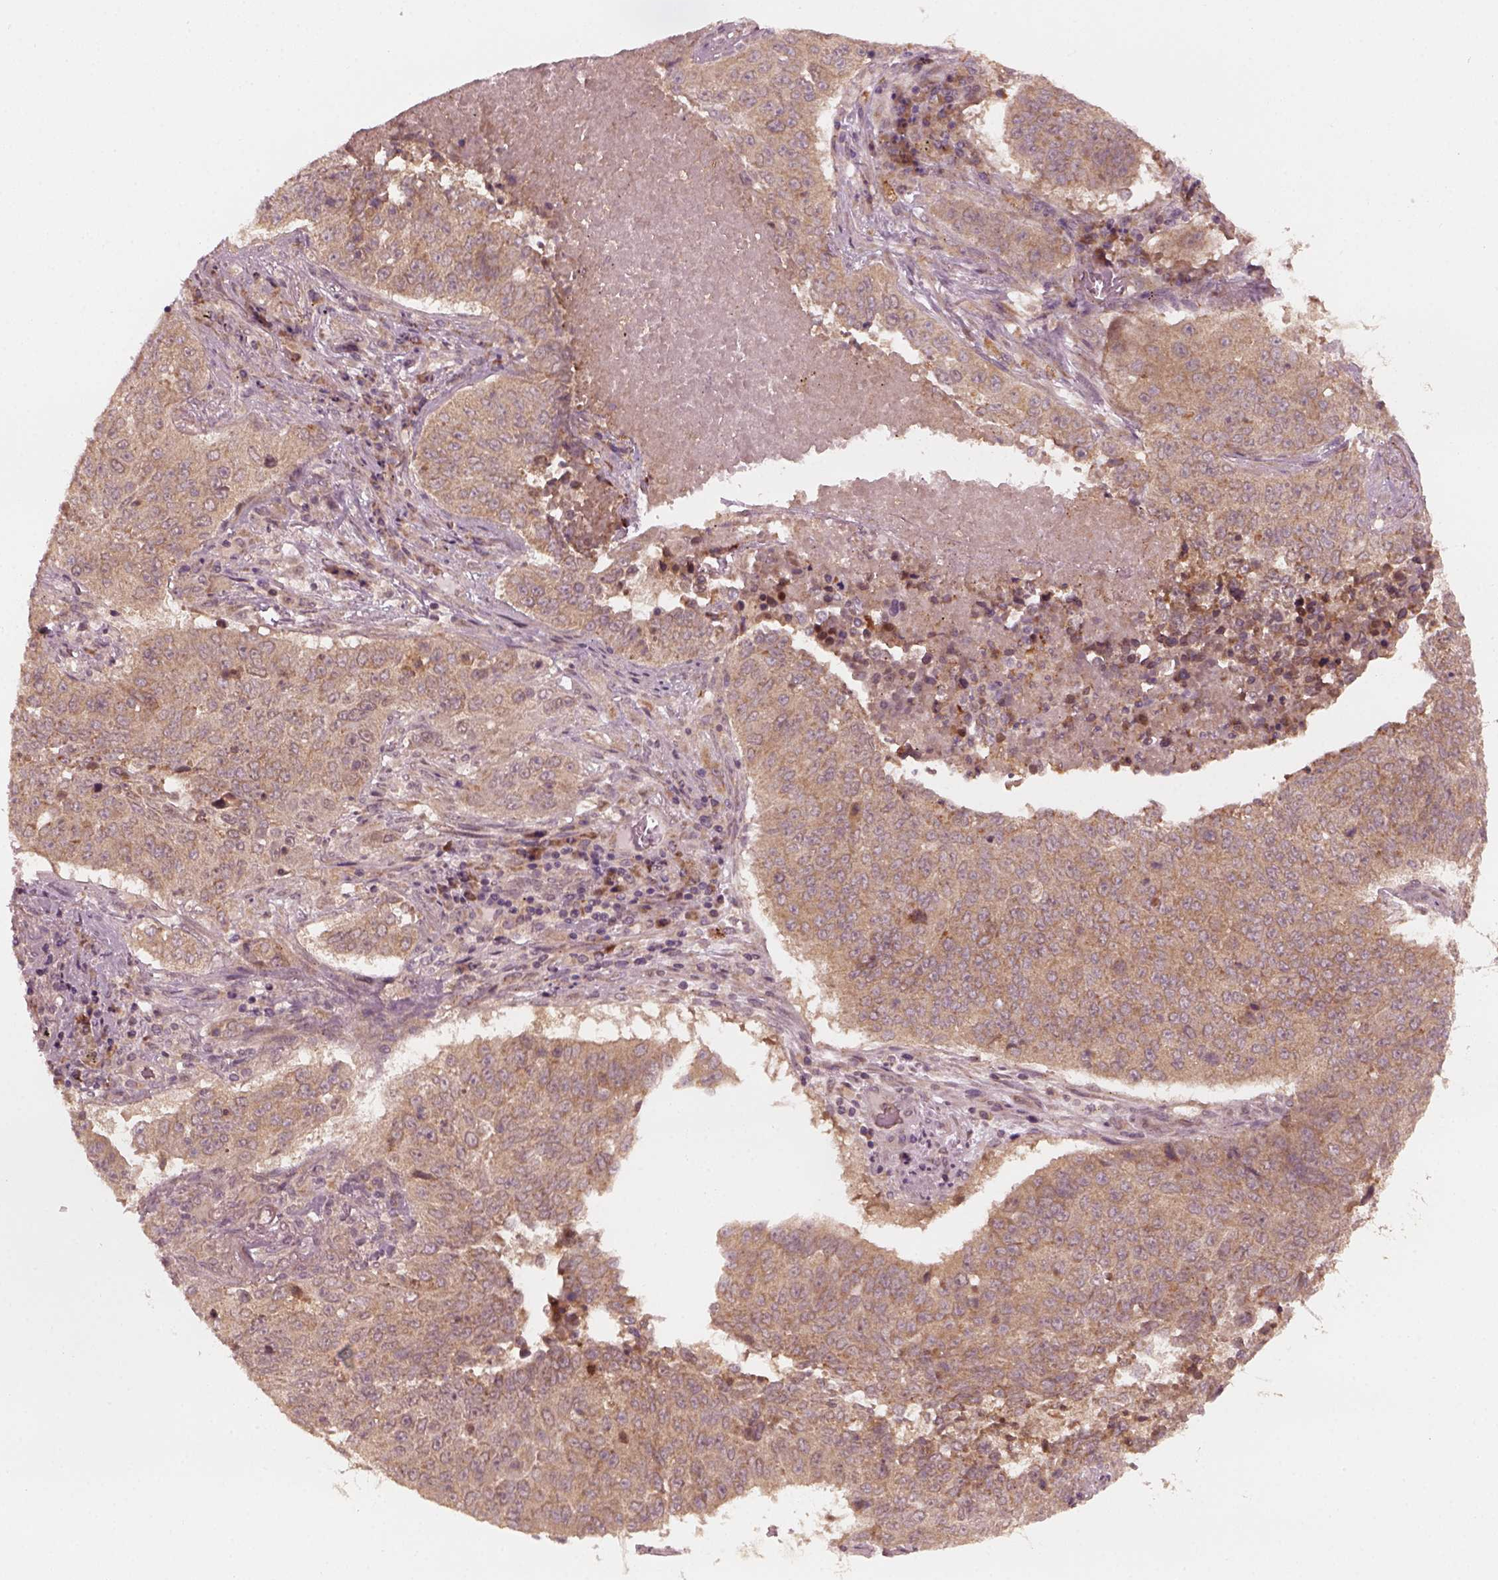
{"staining": {"intensity": "moderate", "quantity": "<25%", "location": "cytoplasmic/membranous"}, "tissue": "lung cancer", "cell_type": "Tumor cells", "image_type": "cancer", "snomed": [{"axis": "morphology", "description": "Normal tissue, NOS"}, {"axis": "morphology", "description": "Squamous cell carcinoma, NOS"}, {"axis": "topography", "description": "Bronchus"}, {"axis": "topography", "description": "Lung"}], "caption": "Immunohistochemistry (IHC) photomicrograph of neoplastic tissue: lung cancer (squamous cell carcinoma) stained using IHC demonstrates low levels of moderate protein expression localized specifically in the cytoplasmic/membranous of tumor cells, appearing as a cytoplasmic/membranous brown color.", "gene": "FAF2", "patient": {"sex": "male", "age": 64}}